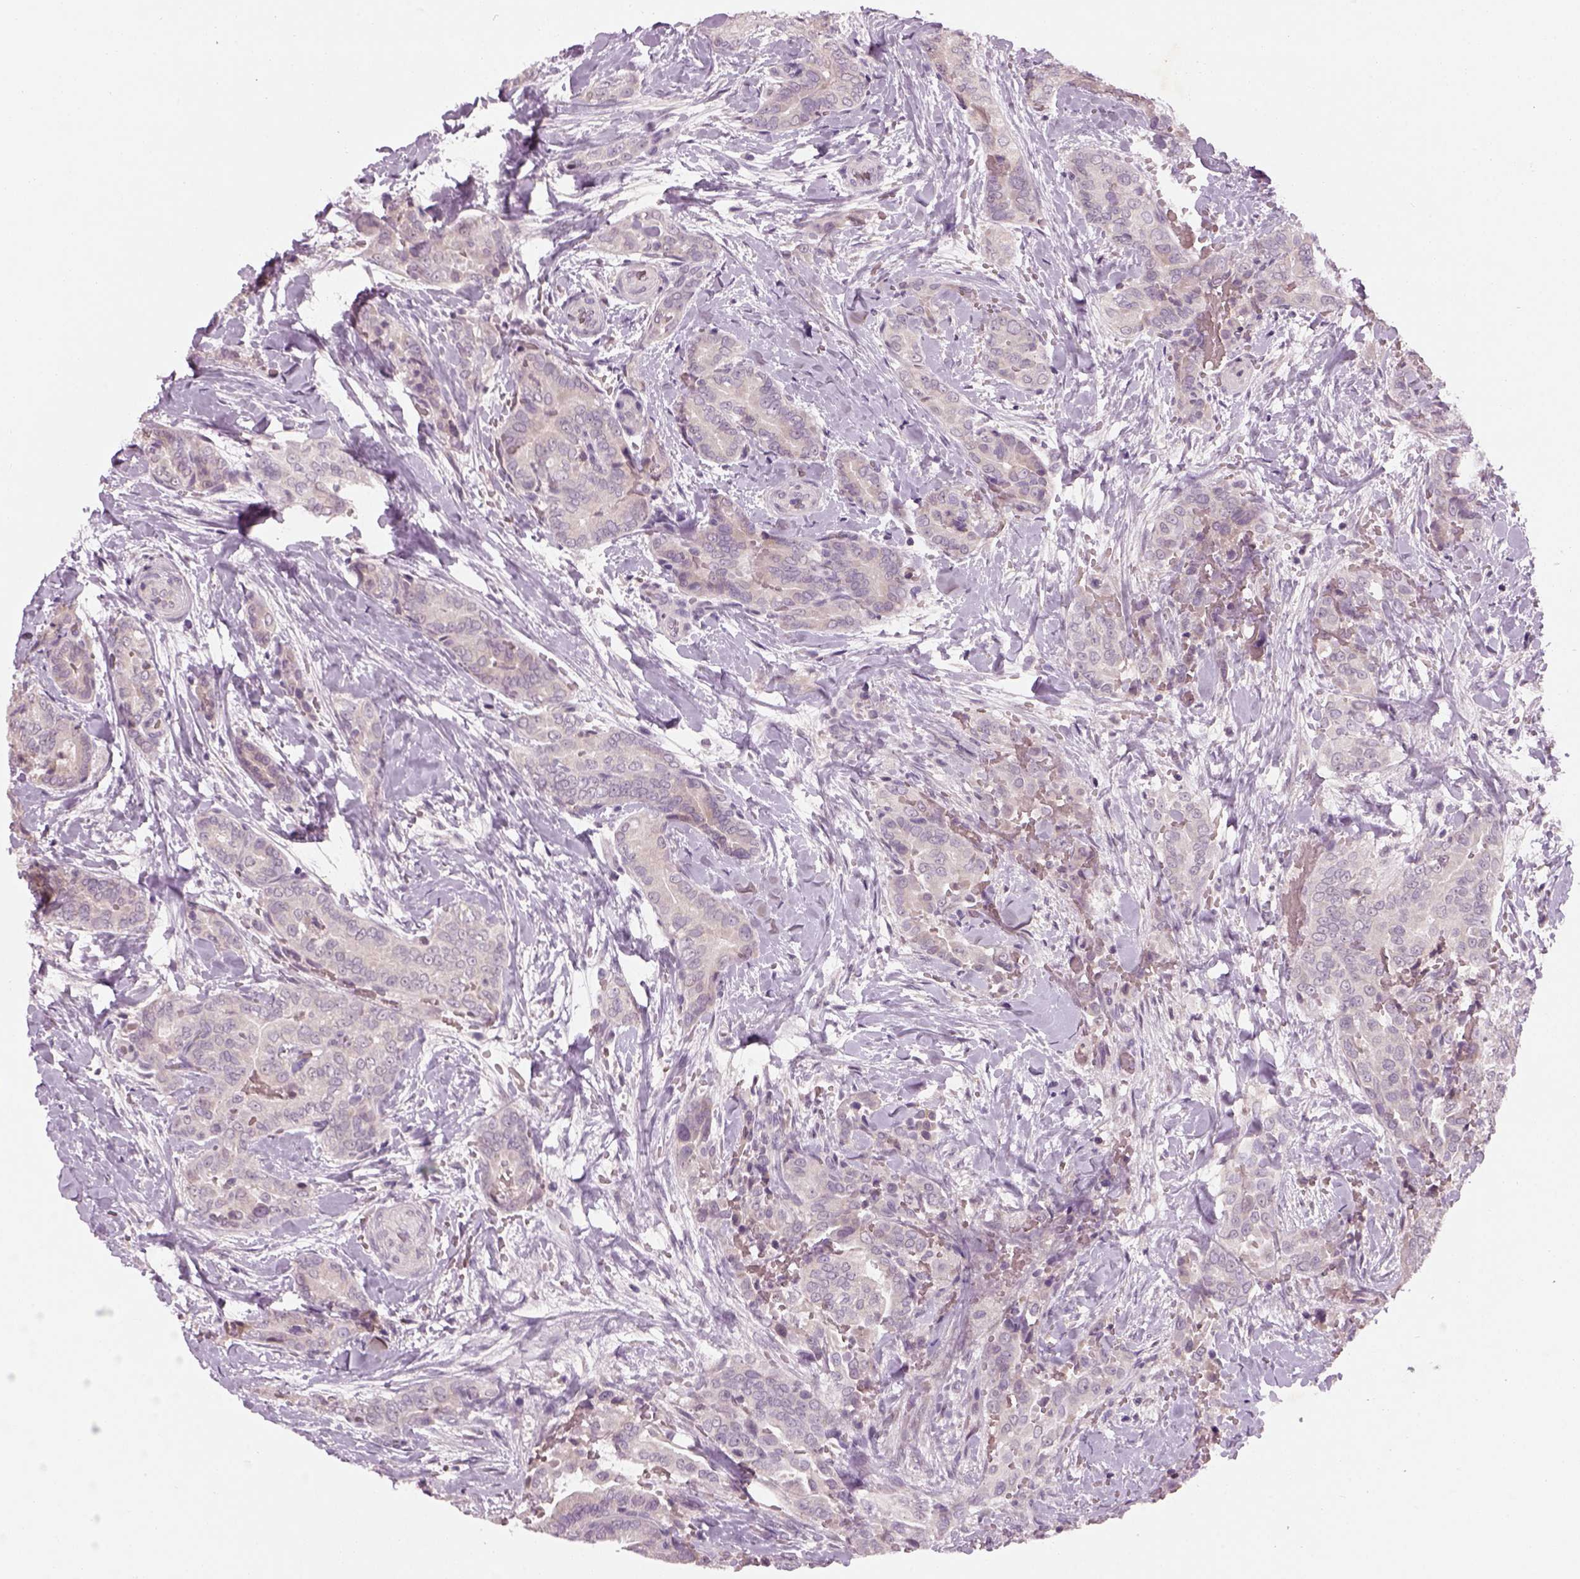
{"staining": {"intensity": "negative", "quantity": "none", "location": "none"}, "tissue": "thyroid cancer", "cell_type": "Tumor cells", "image_type": "cancer", "snomed": [{"axis": "morphology", "description": "Papillary adenocarcinoma, NOS"}, {"axis": "topography", "description": "Thyroid gland"}], "caption": "A photomicrograph of thyroid cancer (papillary adenocarcinoma) stained for a protein shows no brown staining in tumor cells. Brightfield microscopy of IHC stained with DAB (3,3'-diaminobenzidine) (brown) and hematoxylin (blue), captured at high magnification.", "gene": "GDNF", "patient": {"sex": "male", "age": 61}}